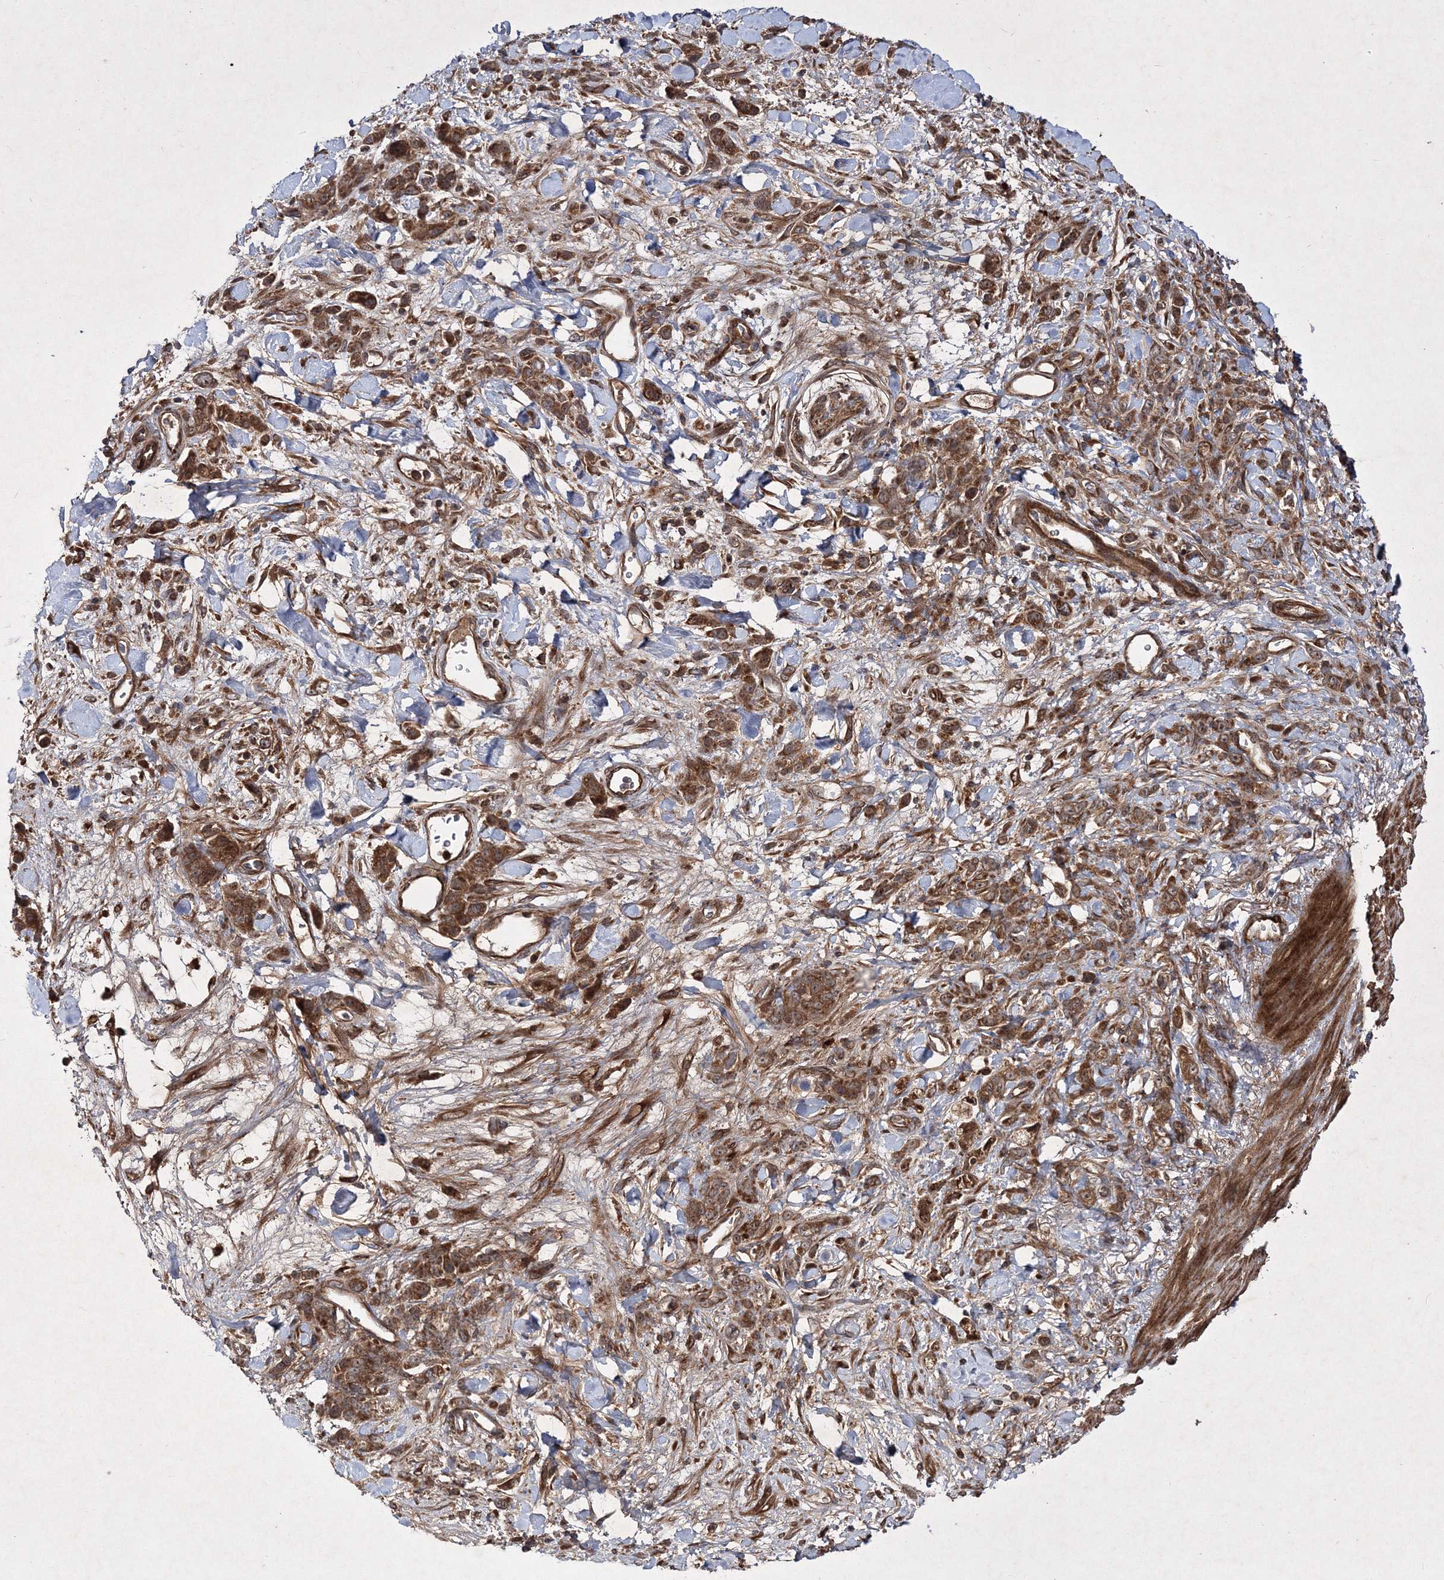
{"staining": {"intensity": "strong", "quantity": ">75%", "location": "cytoplasmic/membranous"}, "tissue": "stomach cancer", "cell_type": "Tumor cells", "image_type": "cancer", "snomed": [{"axis": "morphology", "description": "Normal tissue, NOS"}, {"axis": "morphology", "description": "Adenocarcinoma, NOS"}, {"axis": "topography", "description": "Stomach"}], "caption": "Immunohistochemistry (IHC) (DAB (3,3'-diaminobenzidine)) staining of human stomach adenocarcinoma reveals strong cytoplasmic/membranous protein expression in approximately >75% of tumor cells.", "gene": "DNAJC13", "patient": {"sex": "male", "age": 82}}